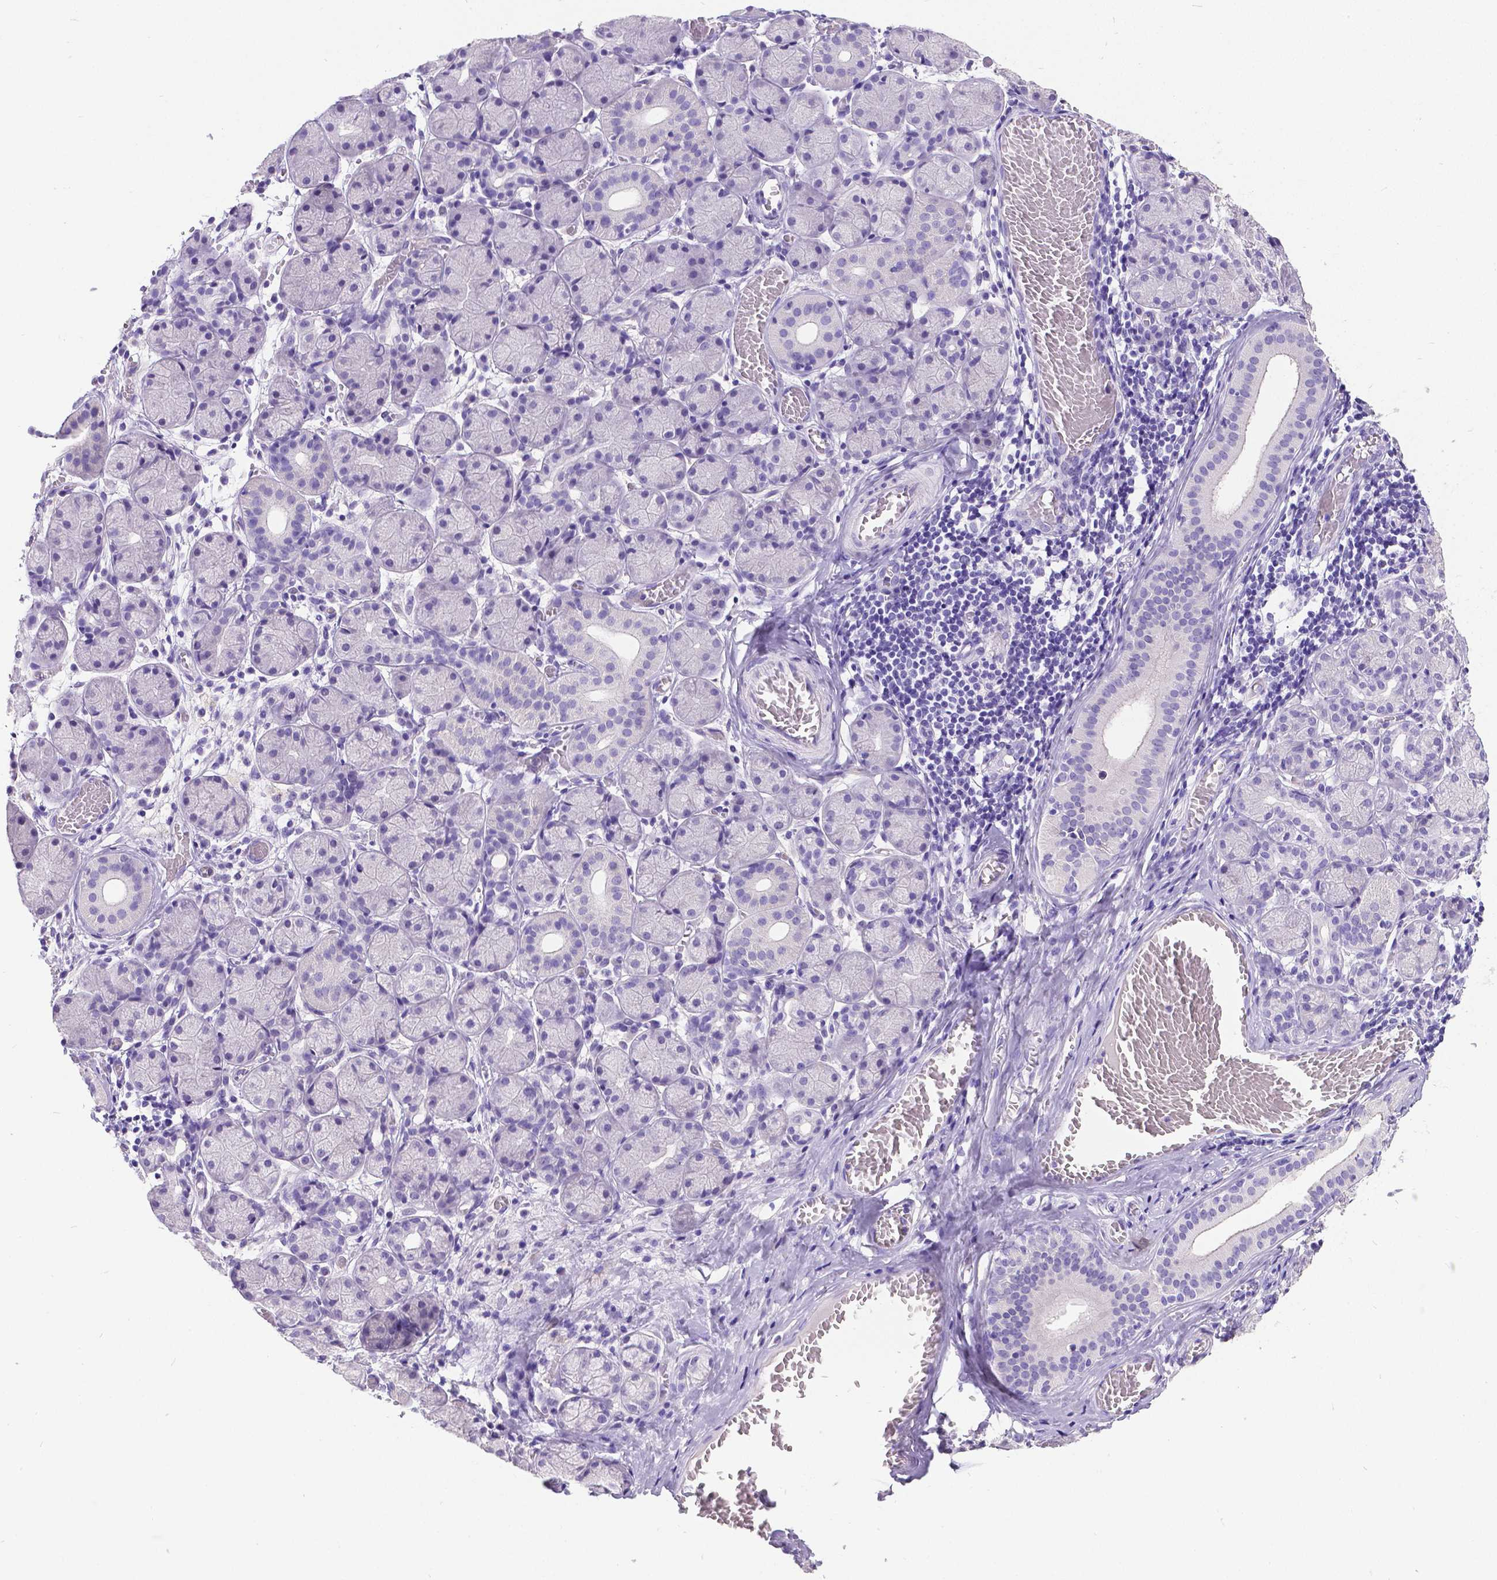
{"staining": {"intensity": "negative", "quantity": "none", "location": "none"}, "tissue": "salivary gland", "cell_type": "Glandular cells", "image_type": "normal", "snomed": [{"axis": "morphology", "description": "Normal tissue, NOS"}, {"axis": "topography", "description": "Salivary gland"}, {"axis": "topography", "description": "Peripheral nerve tissue"}], "caption": "Salivary gland was stained to show a protein in brown. There is no significant positivity in glandular cells. (Immunohistochemistry (ihc), brightfield microscopy, high magnification).", "gene": "SATB2", "patient": {"sex": "female", "age": 24}}